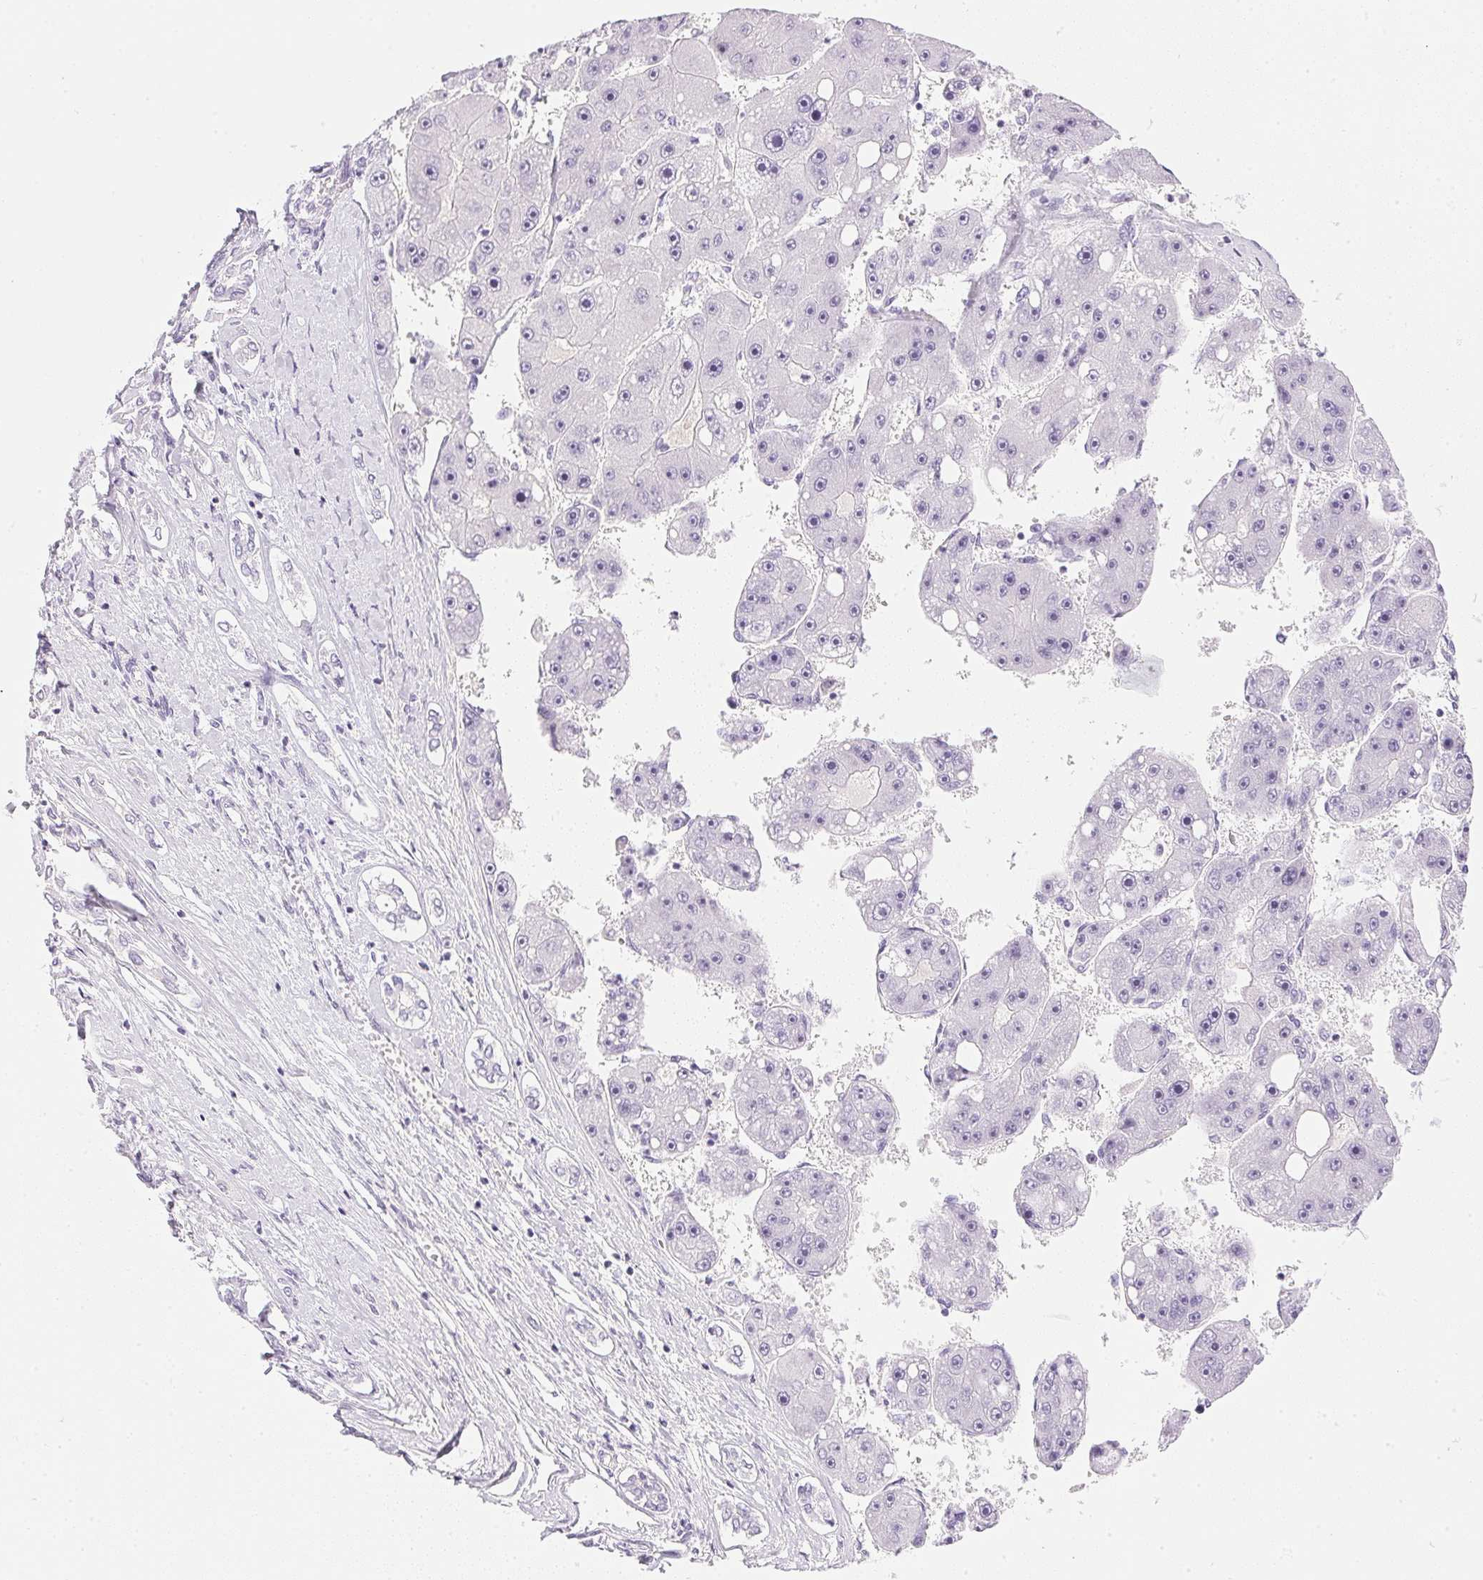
{"staining": {"intensity": "negative", "quantity": "none", "location": "none"}, "tissue": "liver cancer", "cell_type": "Tumor cells", "image_type": "cancer", "snomed": [{"axis": "morphology", "description": "Carcinoma, Hepatocellular, NOS"}, {"axis": "topography", "description": "Liver"}], "caption": "This is an immunohistochemistry image of liver cancer. There is no positivity in tumor cells.", "gene": "CPB1", "patient": {"sex": "female", "age": 61}}